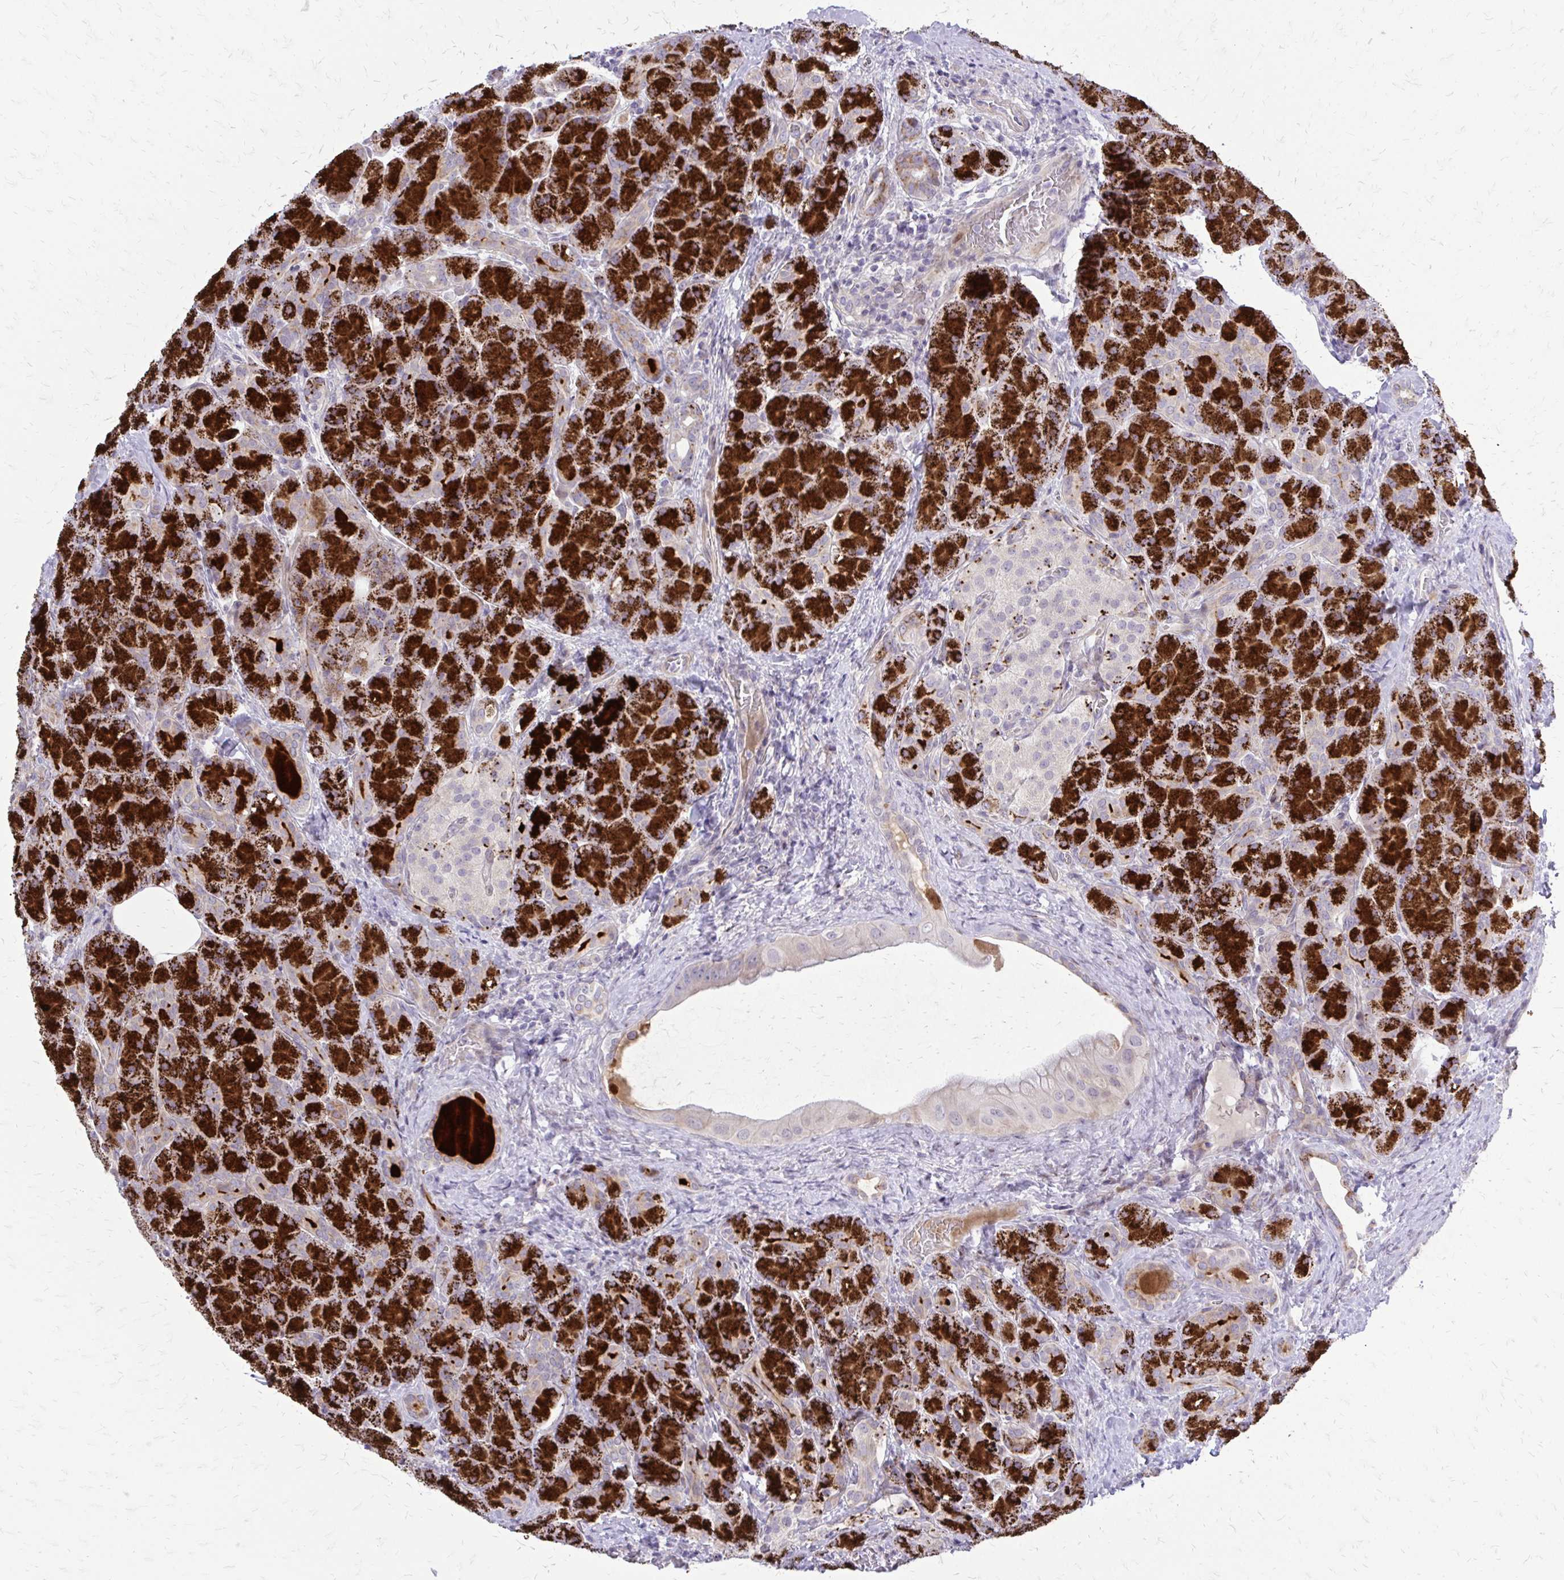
{"staining": {"intensity": "strong", "quantity": ">75%", "location": "cytoplasmic/membranous"}, "tissue": "pancreas", "cell_type": "Exocrine glandular cells", "image_type": "normal", "snomed": [{"axis": "morphology", "description": "Normal tissue, NOS"}, {"axis": "topography", "description": "Pancreas"}], "caption": "Protein staining reveals strong cytoplasmic/membranous positivity in approximately >75% of exocrine glandular cells in benign pancreas.", "gene": "PPDPFL", "patient": {"sex": "male", "age": 55}}